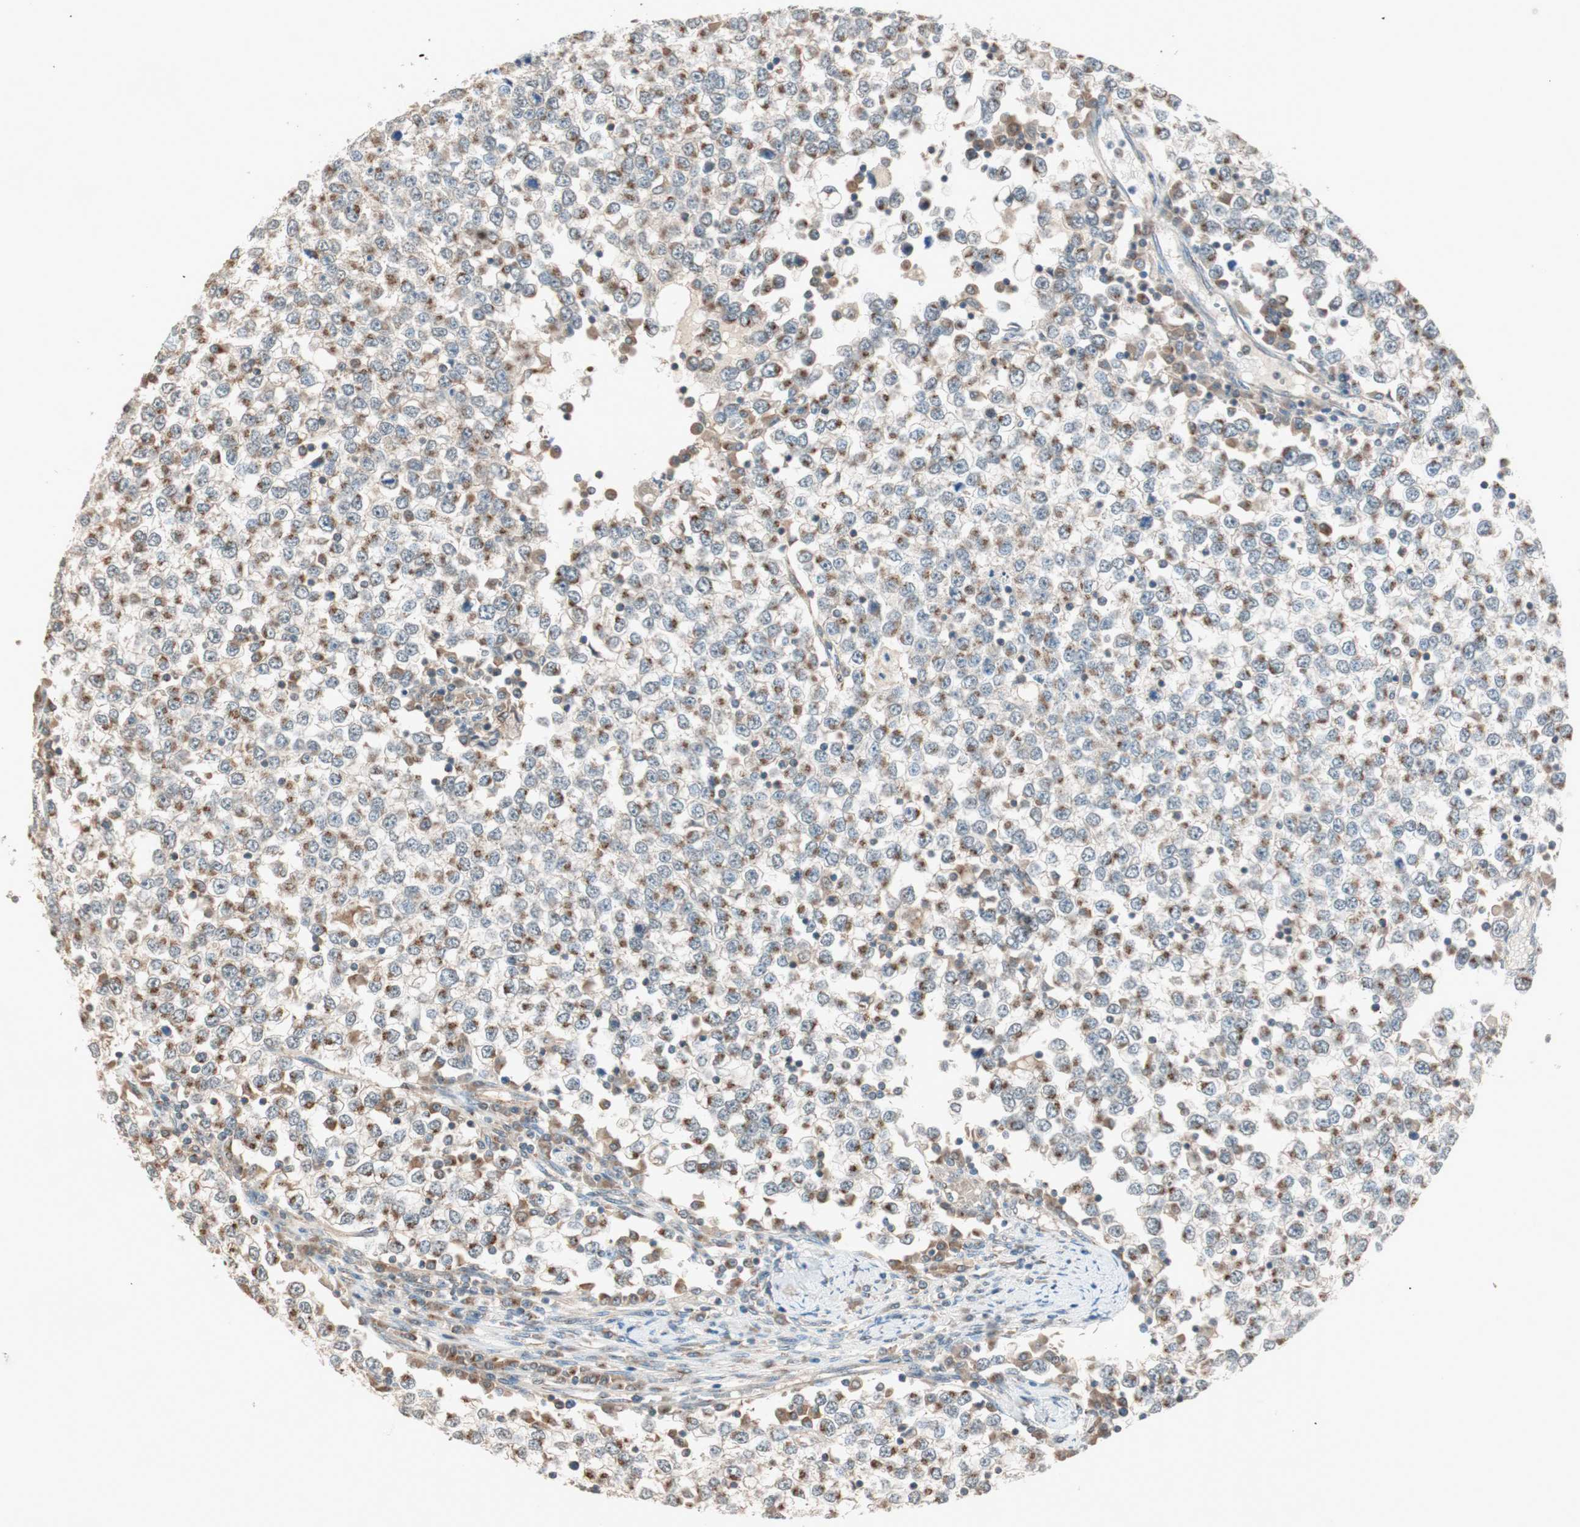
{"staining": {"intensity": "moderate", "quantity": "25%-75%", "location": "cytoplasmic/membranous"}, "tissue": "testis cancer", "cell_type": "Tumor cells", "image_type": "cancer", "snomed": [{"axis": "morphology", "description": "Seminoma, NOS"}, {"axis": "topography", "description": "Testis"}], "caption": "Immunohistochemical staining of testis cancer shows medium levels of moderate cytoplasmic/membranous positivity in approximately 25%-75% of tumor cells.", "gene": "SEC16A", "patient": {"sex": "male", "age": 65}}